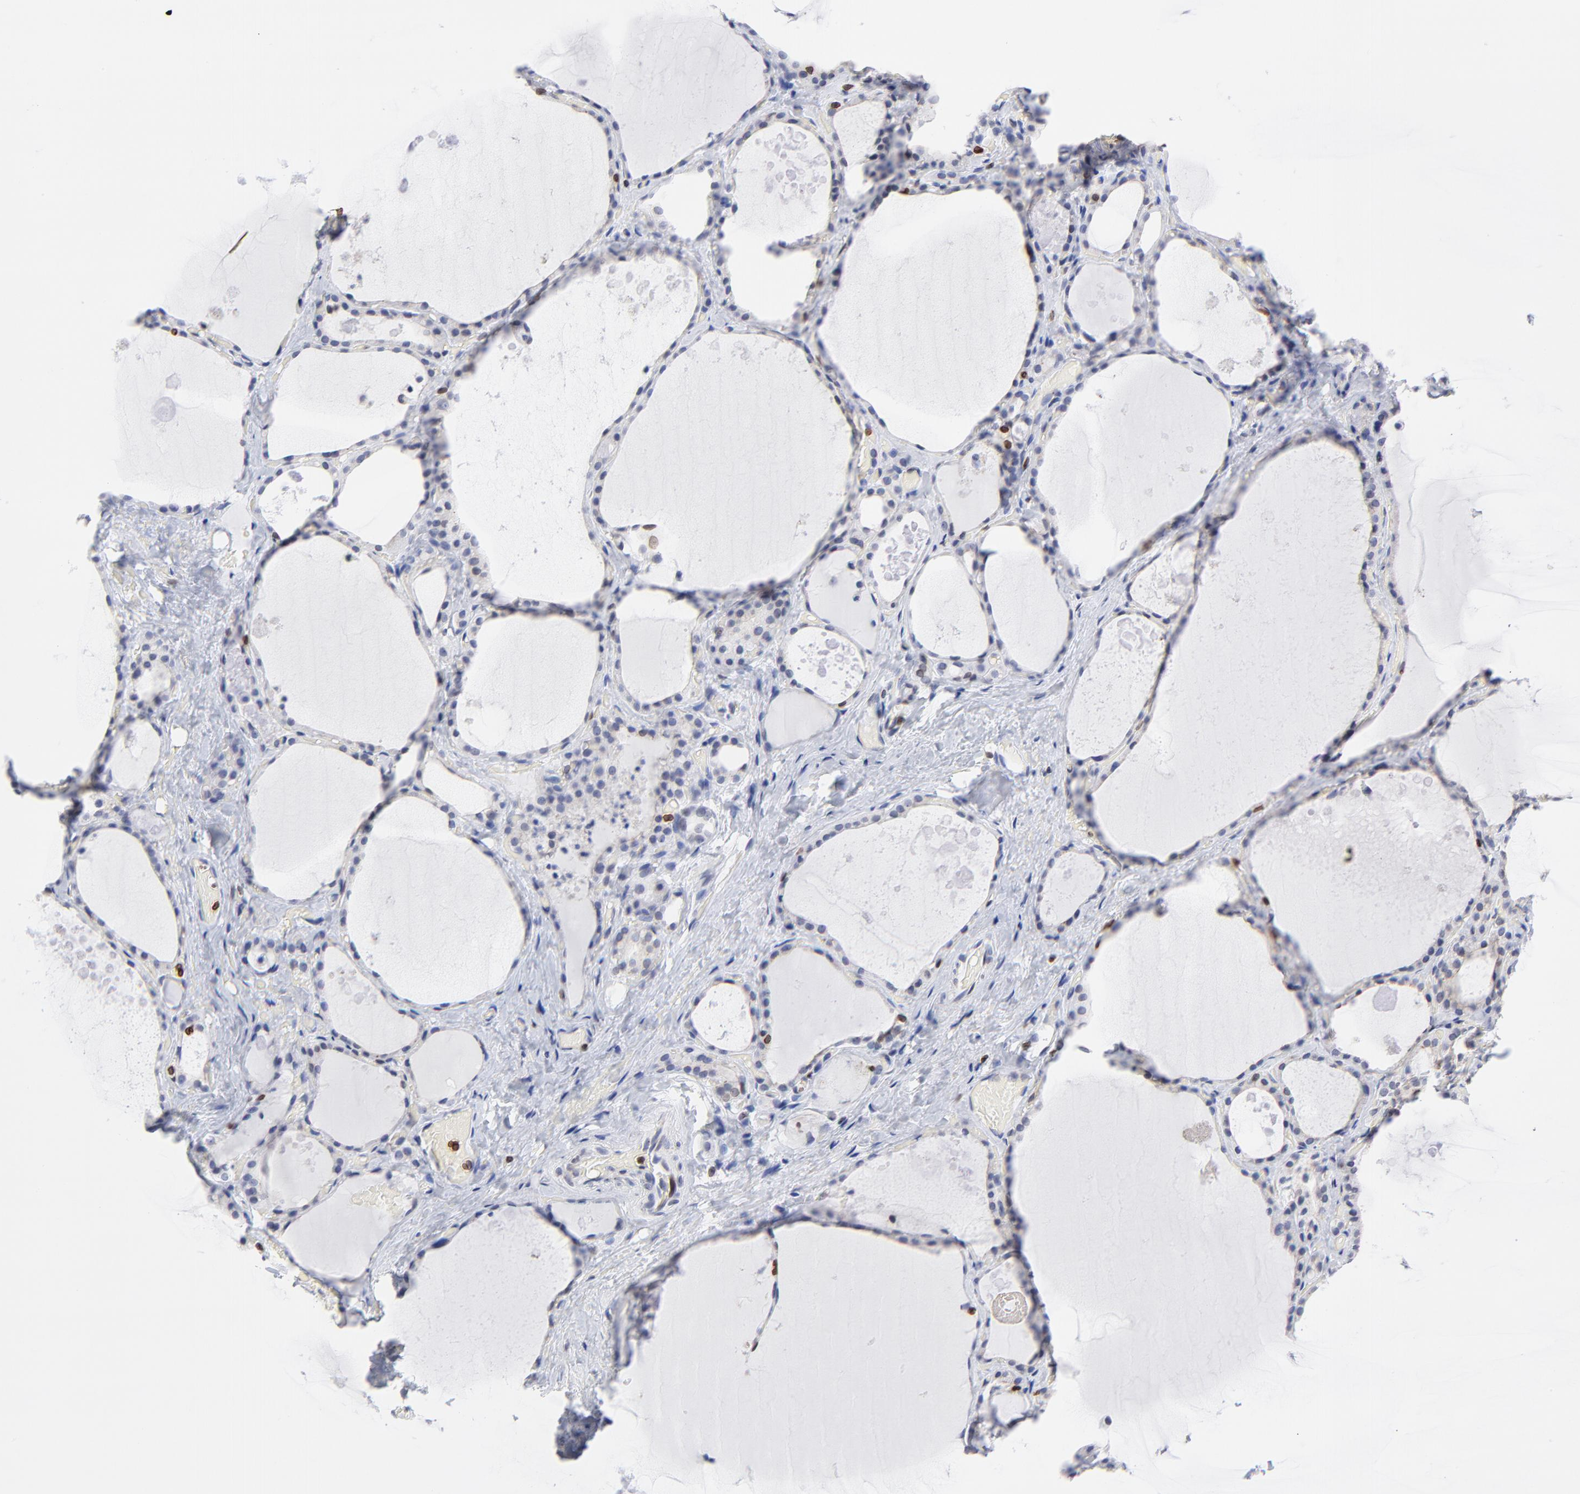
{"staining": {"intensity": "negative", "quantity": "none", "location": "none"}, "tissue": "thyroid gland", "cell_type": "Glandular cells", "image_type": "normal", "snomed": [{"axis": "morphology", "description": "Normal tissue, NOS"}, {"axis": "topography", "description": "Thyroid gland"}], "caption": "This histopathology image is of unremarkable thyroid gland stained with immunohistochemistry (IHC) to label a protein in brown with the nuclei are counter-stained blue. There is no staining in glandular cells.", "gene": "THAP7", "patient": {"sex": "male", "age": 61}}